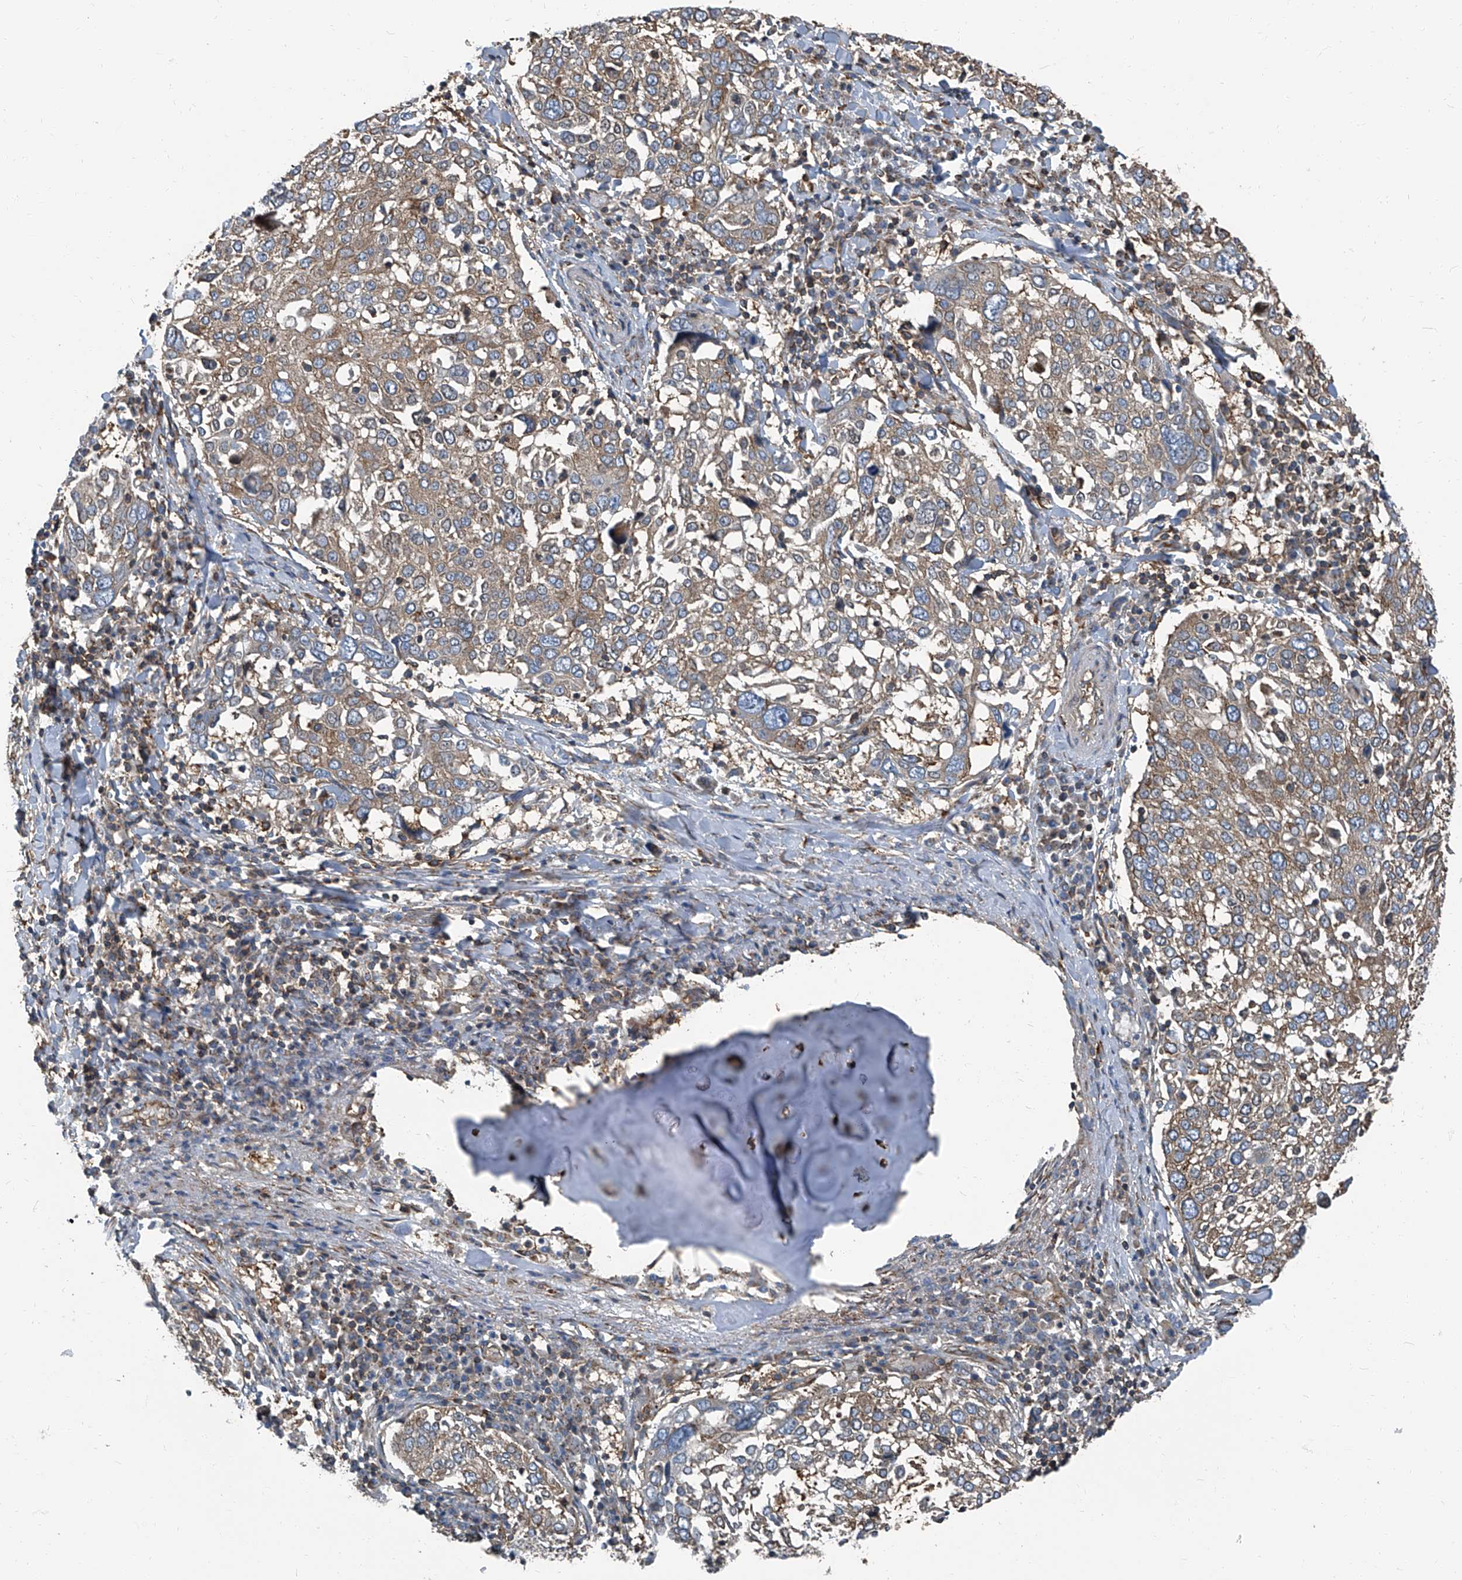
{"staining": {"intensity": "weak", "quantity": ">75%", "location": "cytoplasmic/membranous"}, "tissue": "lung cancer", "cell_type": "Tumor cells", "image_type": "cancer", "snomed": [{"axis": "morphology", "description": "Squamous cell carcinoma, NOS"}, {"axis": "topography", "description": "Lung"}], "caption": "Protein expression analysis of lung squamous cell carcinoma displays weak cytoplasmic/membranous expression in approximately >75% of tumor cells.", "gene": "SEPTIN7", "patient": {"sex": "male", "age": 65}}